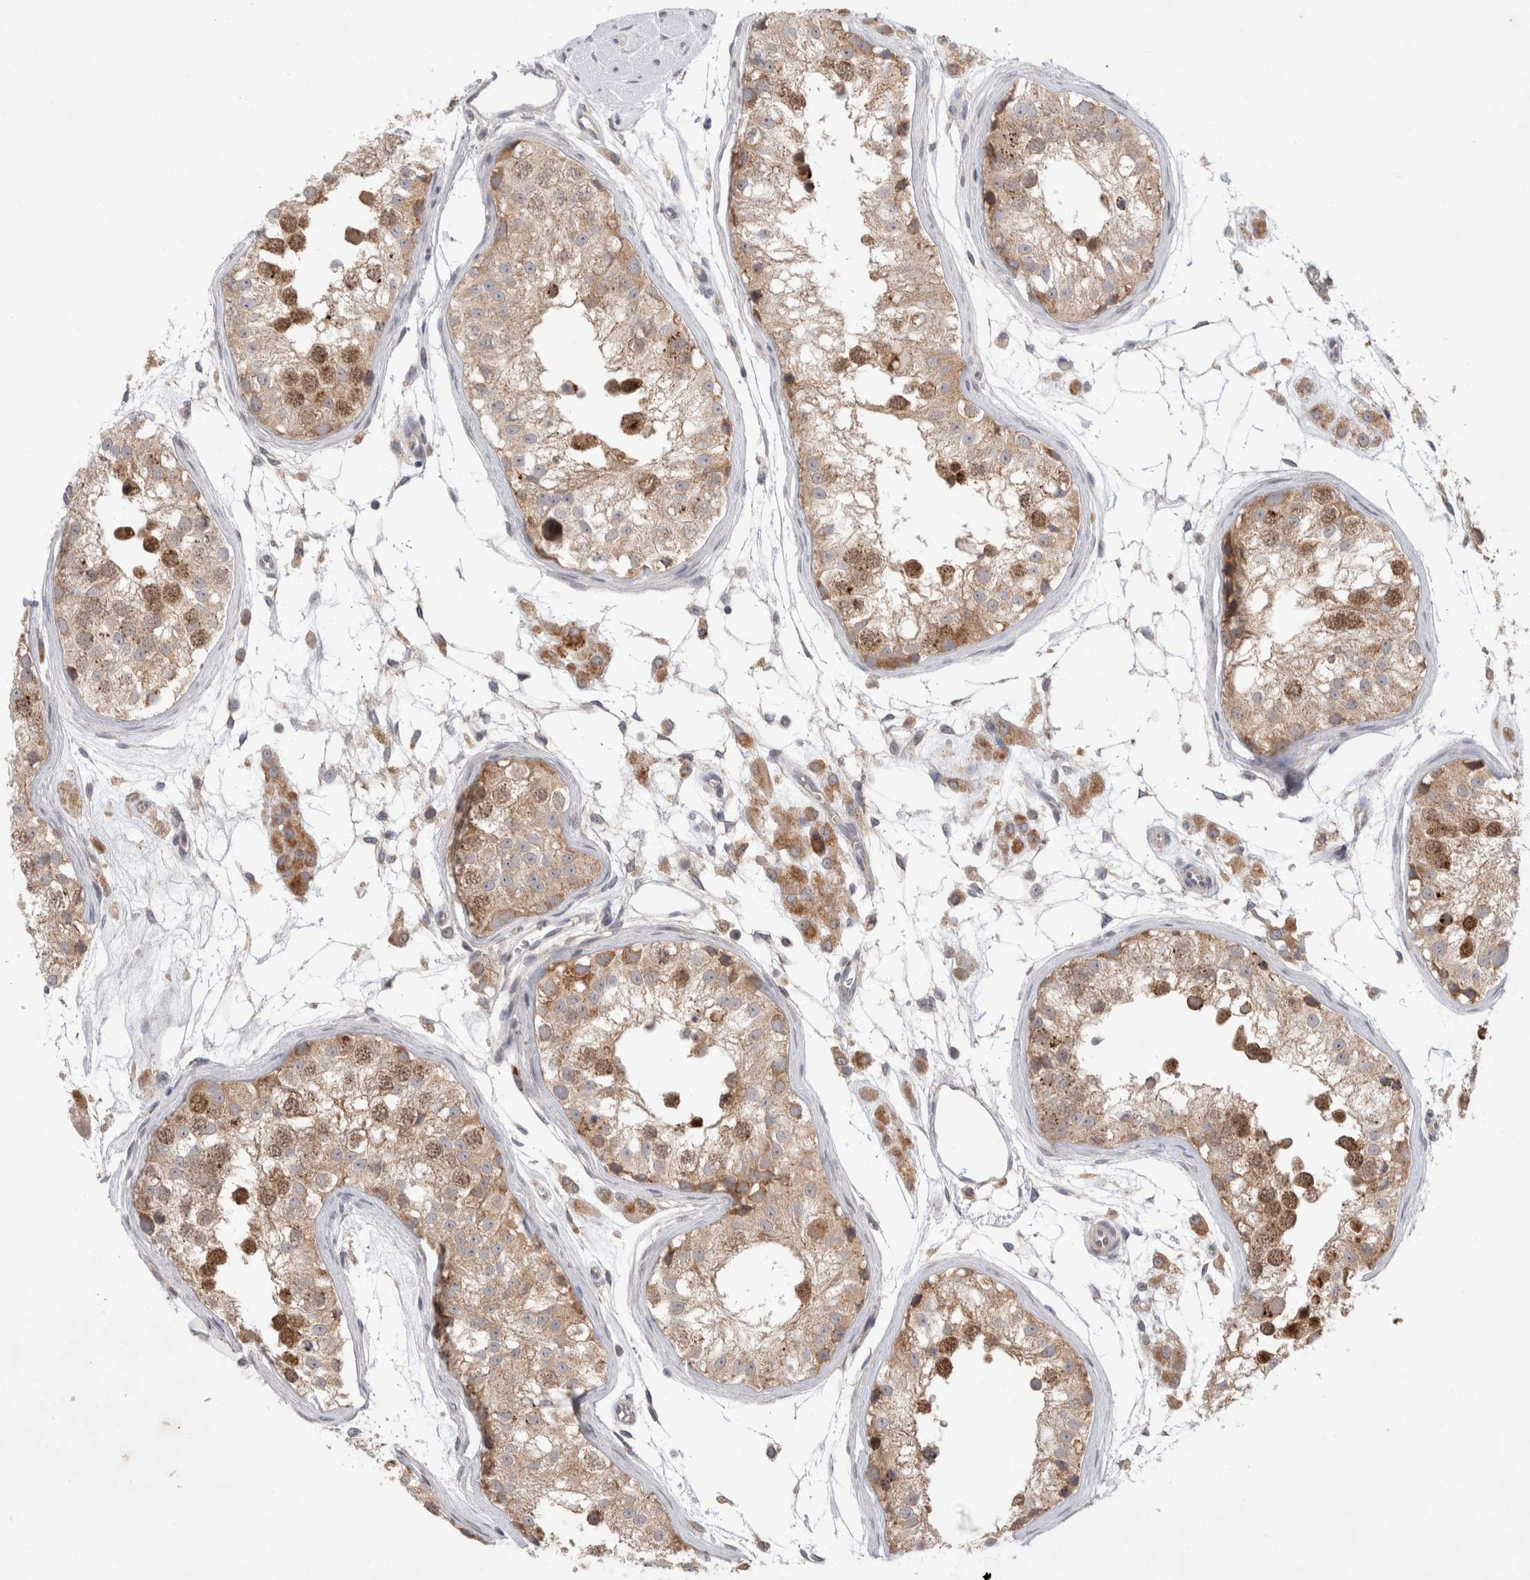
{"staining": {"intensity": "moderate", "quantity": ">75%", "location": "cytoplasmic/membranous,nuclear"}, "tissue": "testis", "cell_type": "Cells in seminiferous ducts", "image_type": "normal", "snomed": [{"axis": "morphology", "description": "Normal tissue, NOS"}, {"axis": "morphology", "description": "Adenocarcinoma, metastatic, NOS"}, {"axis": "topography", "description": "Testis"}], "caption": "A photomicrograph of testis stained for a protein reveals moderate cytoplasmic/membranous,nuclear brown staining in cells in seminiferous ducts.", "gene": "NPC1", "patient": {"sex": "male", "age": 26}}